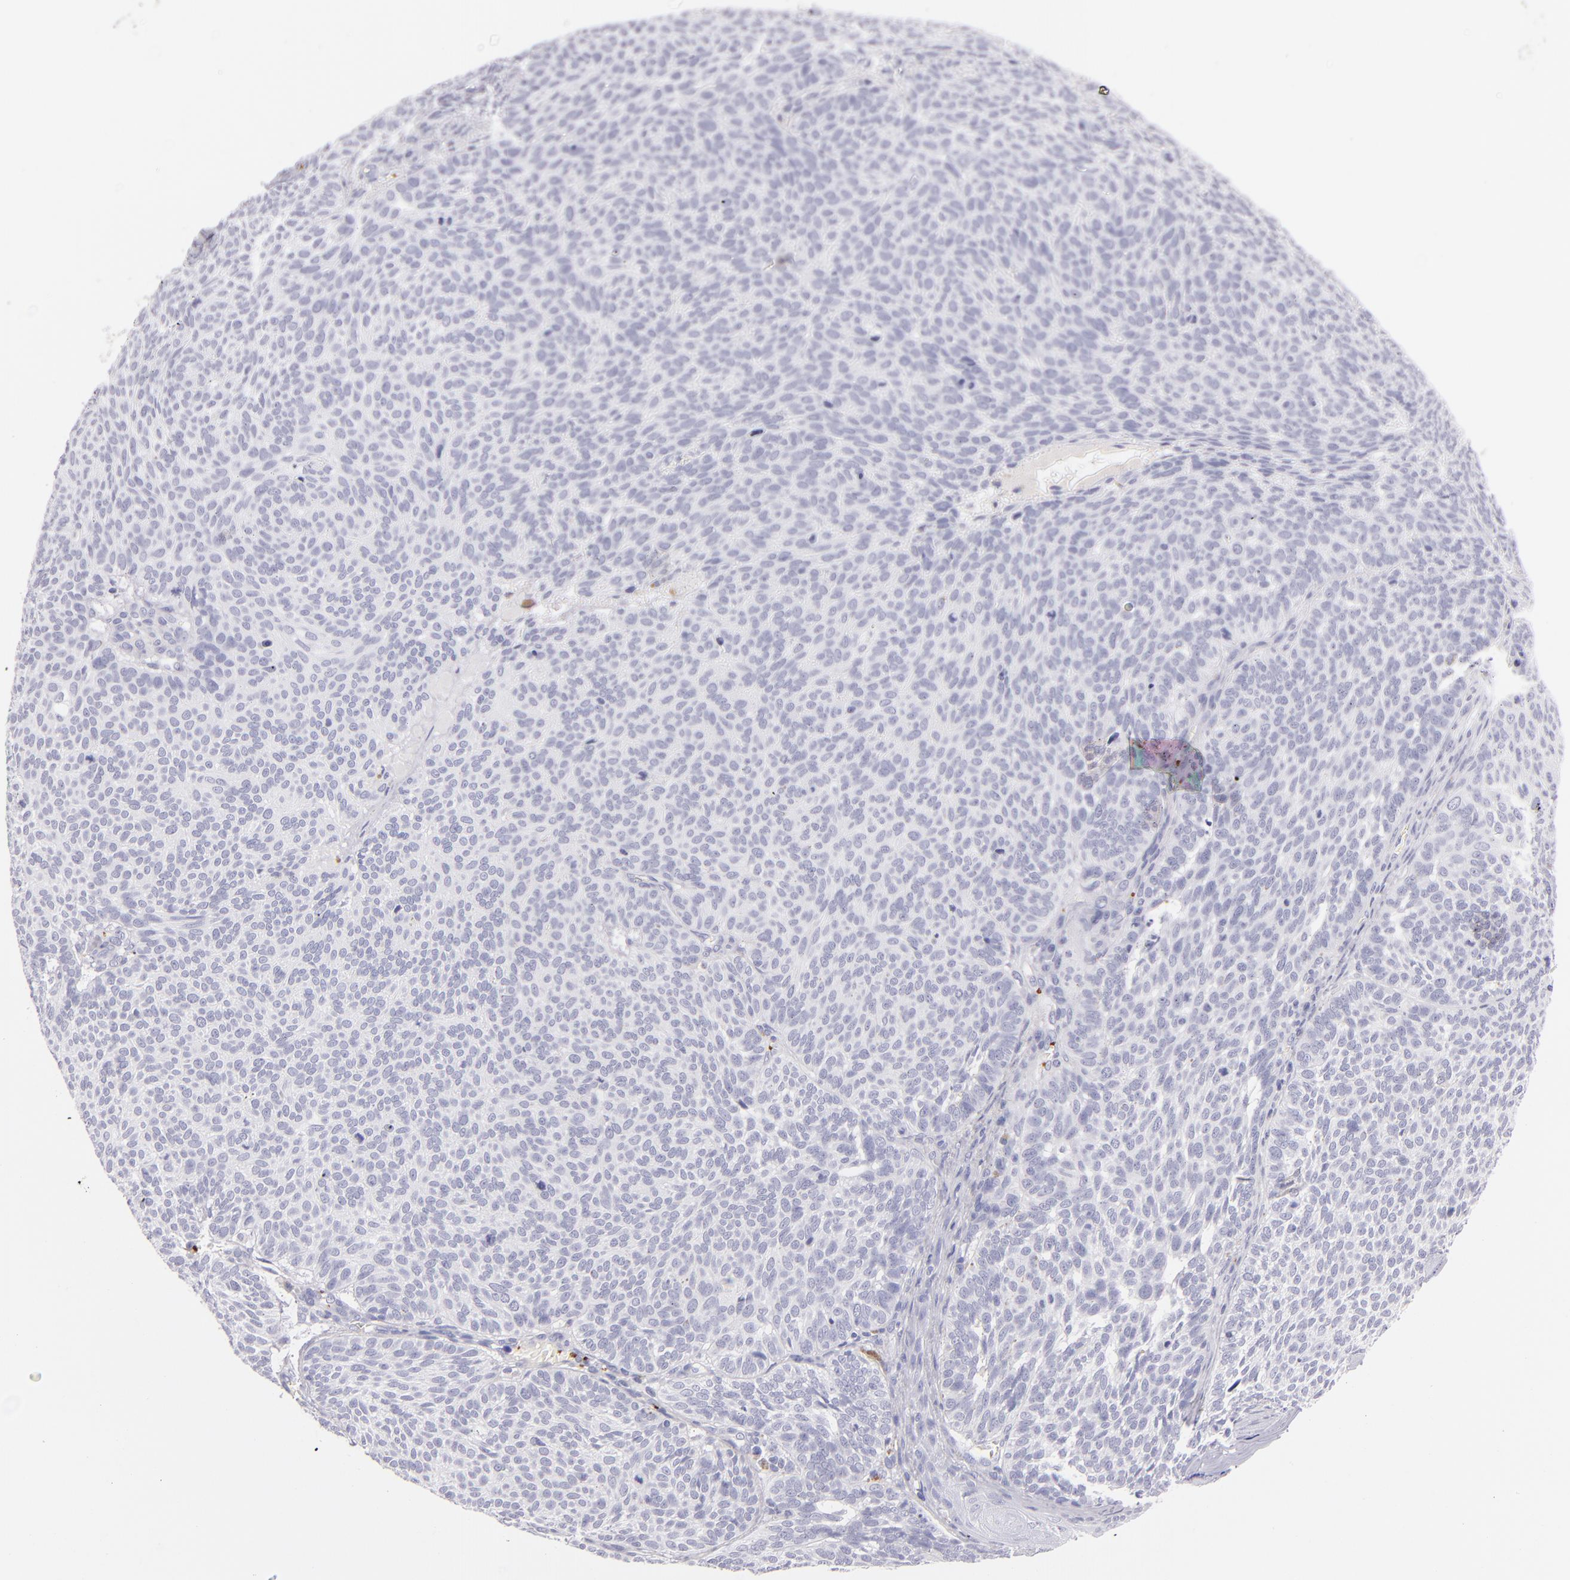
{"staining": {"intensity": "negative", "quantity": "none", "location": "none"}, "tissue": "skin cancer", "cell_type": "Tumor cells", "image_type": "cancer", "snomed": [{"axis": "morphology", "description": "Basal cell carcinoma"}, {"axis": "topography", "description": "Skin"}], "caption": "Basal cell carcinoma (skin) was stained to show a protein in brown. There is no significant positivity in tumor cells.", "gene": "GP1BA", "patient": {"sex": "male", "age": 63}}